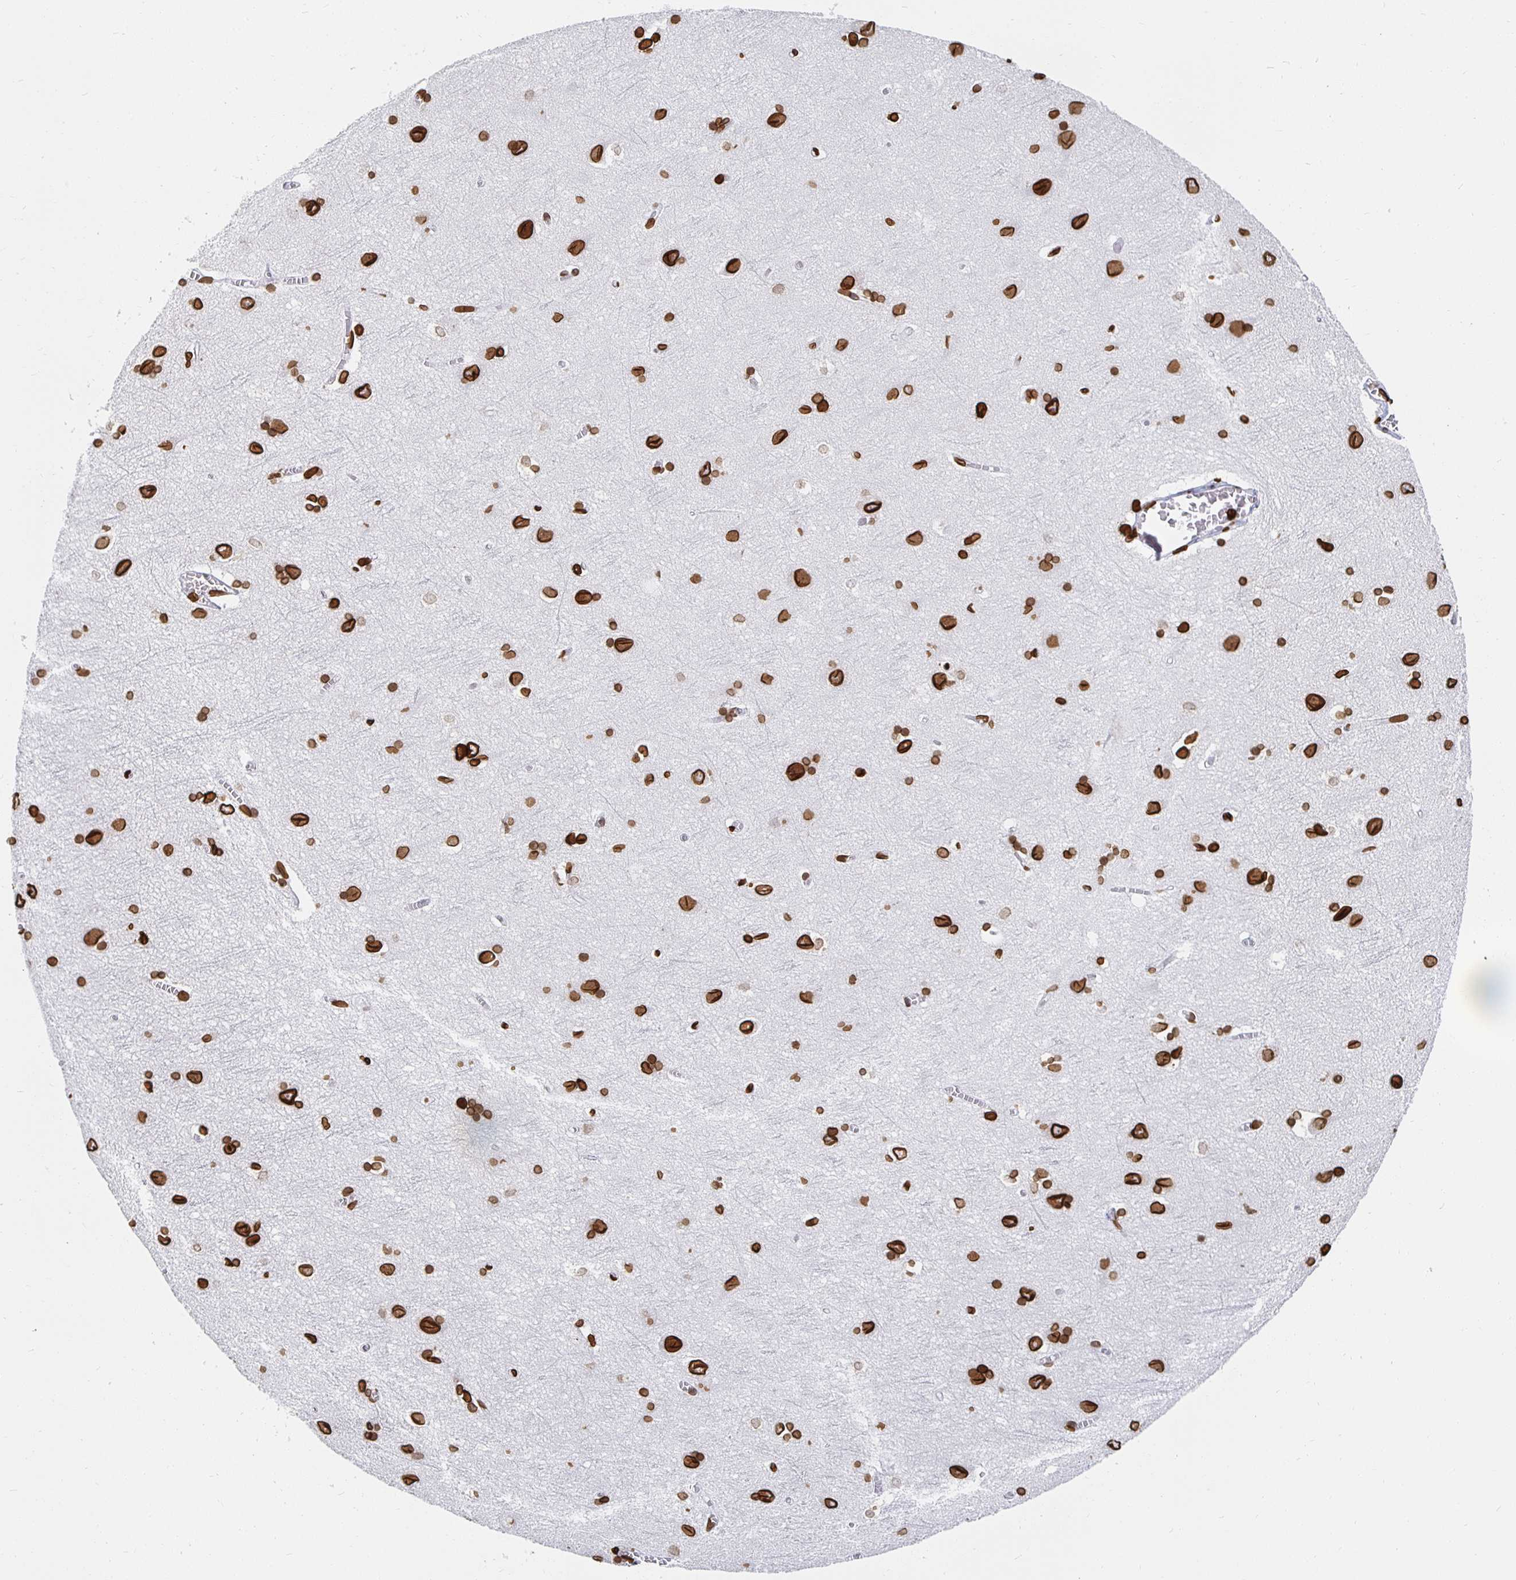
{"staining": {"intensity": "moderate", "quantity": ">75%", "location": "cytoplasmic/membranous,nuclear"}, "tissue": "cerebral cortex", "cell_type": "Endothelial cells", "image_type": "normal", "snomed": [{"axis": "morphology", "description": "Normal tissue, NOS"}, {"axis": "topography", "description": "Cerebral cortex"}], "caption": "Cerebral cortex stained with a brown dye reveals moderate cytoplasmic/membranous,nuclear positive staining in about >75% of endothelial cells.", "gene": "LMNB1", "patient": {"sex": "male", "age": 70}}